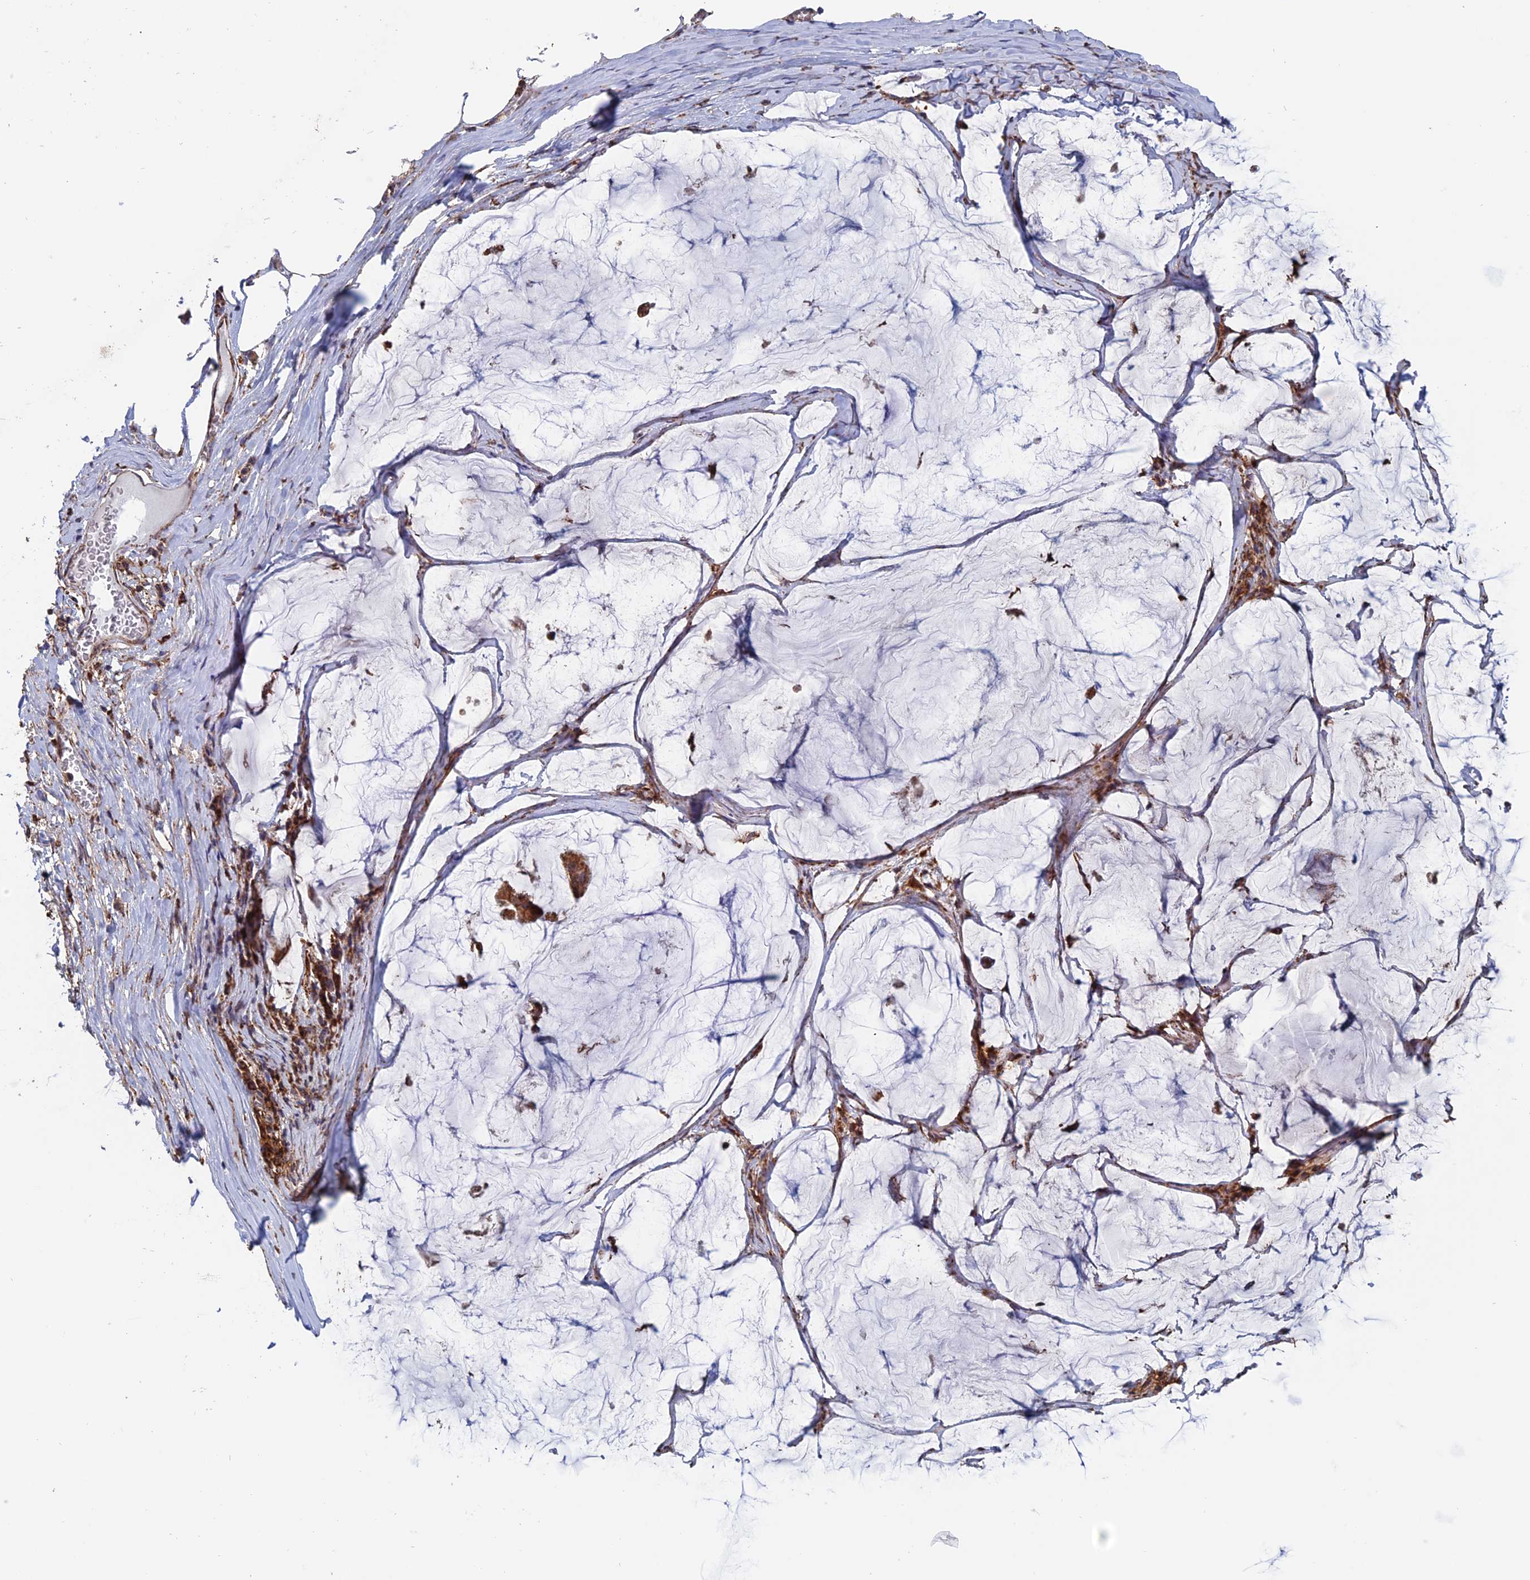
{"staining": {"intensity": "moderate", "quantity": ">75%", "location": "cytoplasmic/membranous"}, "tissue": "ovarian cancer", "cell_type": "Tumor cells", "image_type": "cancer", "snomed": [{"axis": "morphology", "description": "Cystadenocarcinoma, mucinous, NOS"}, {"axis": "topography", "description": "Ovary"}], "caption": "Protein expression analysis of human ovarian mucinous cystadenocarcinoma reveals moderate cytoplasmic/membranous positivity in approximately >75% of tumor cells.", "gene": "DTYMK", "patient": {"sex": "female", "age": 73}}